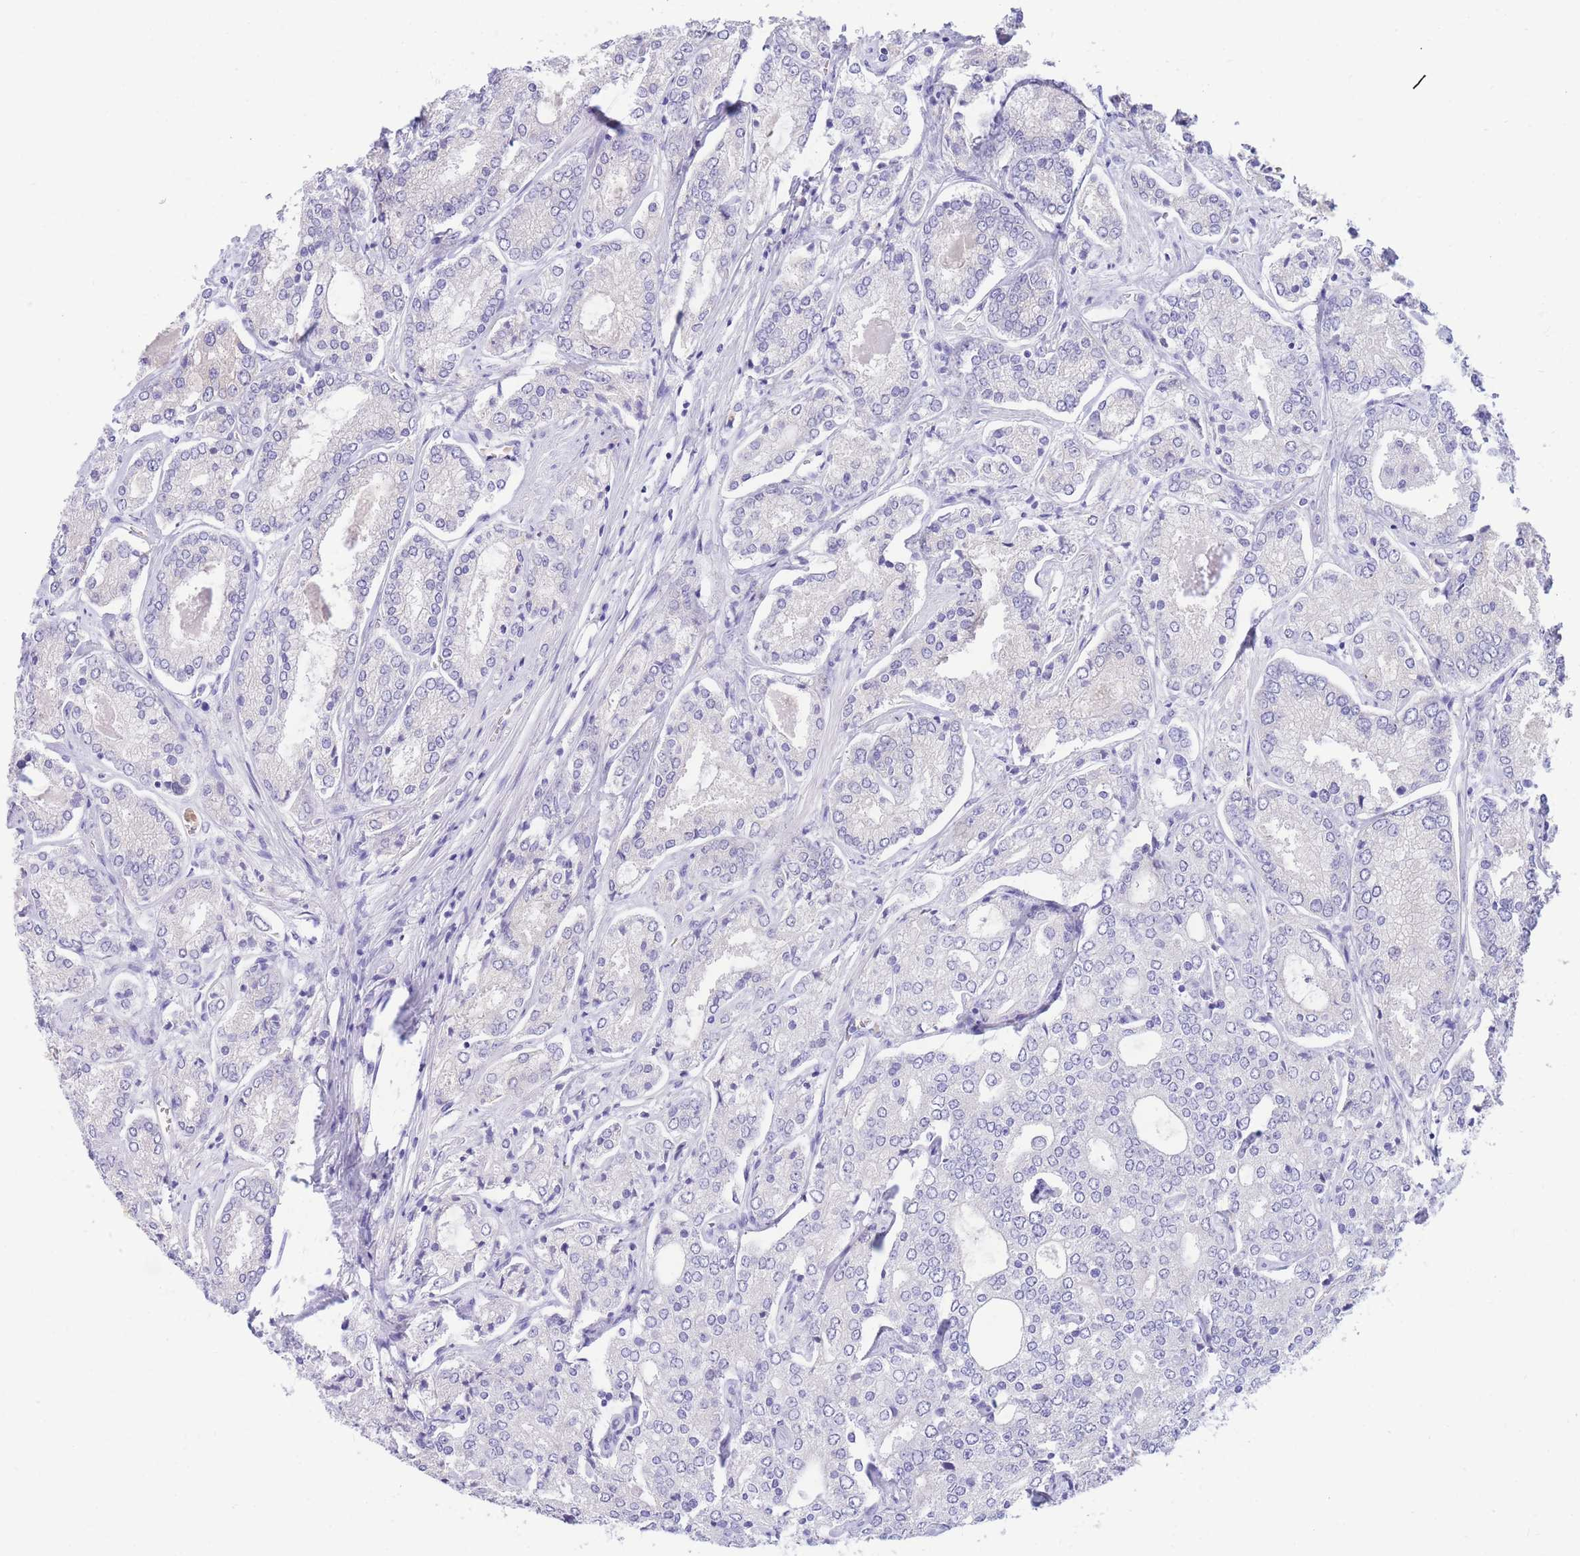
{"staining": {"intensity": "negative", "quantity": "none", "location": "none"}, "tissue": "prostate cancer", "cell_type": "Tumor cells", "image_type": "cancer", "snomed": [{"axis": "morphology", "description": "Adenocarcinoma, High grade"}, {"axis": "topography", "description": "Prostate"}], "caption": "Tumor cells are negative for brown protein staining in prostate cancer (high-grade adenocarcinoma).", "gene": "SSUH2", "patient": {"sex": "male", "age": 63}}